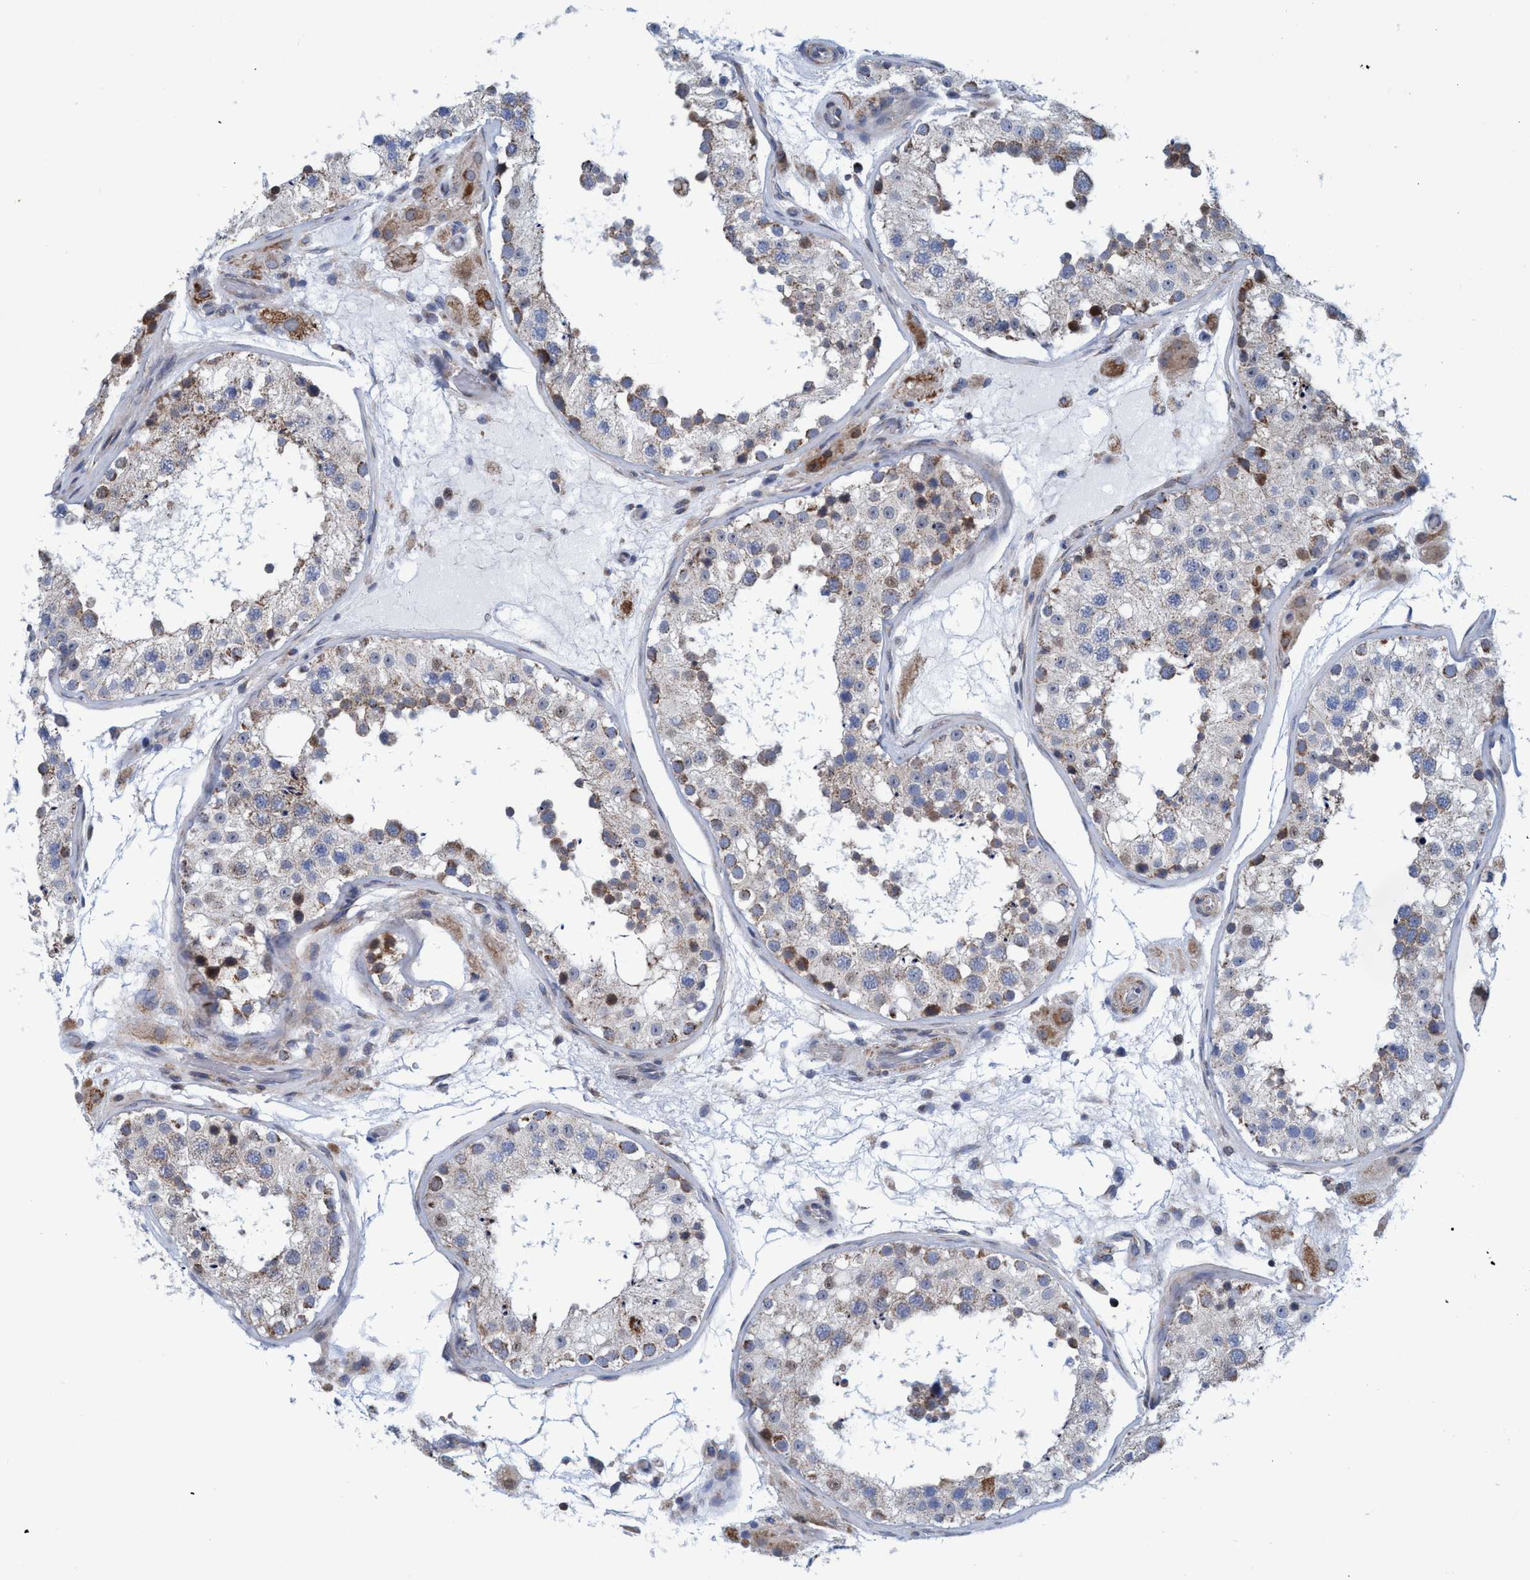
{"staining": {"intensity": "moderate", "quantity": "25%-75%", "location": "cytoplasmic/membranous"}, "tissue": "testis", "cell_type": "Cells in seminiferous ducts", "image_type": "normal", "snomed": [{"axis": "morphology", "description": "Normal tissue, NOS"}, {"axis": "topography", "description": "Testis"}, {"axis": "topography", "description": "Epididymis"}], "caption": "Protein expression analysis of normal human testis reveals moderate cytoplasmic/membranous positivity in about 25%-75% of cells in seminiferous ducts. (brown staining indicates protein expression, while blue staining denotes nuclei).", "gene": "POLR1F", "patient": {"sex": "male", "age": 26}}